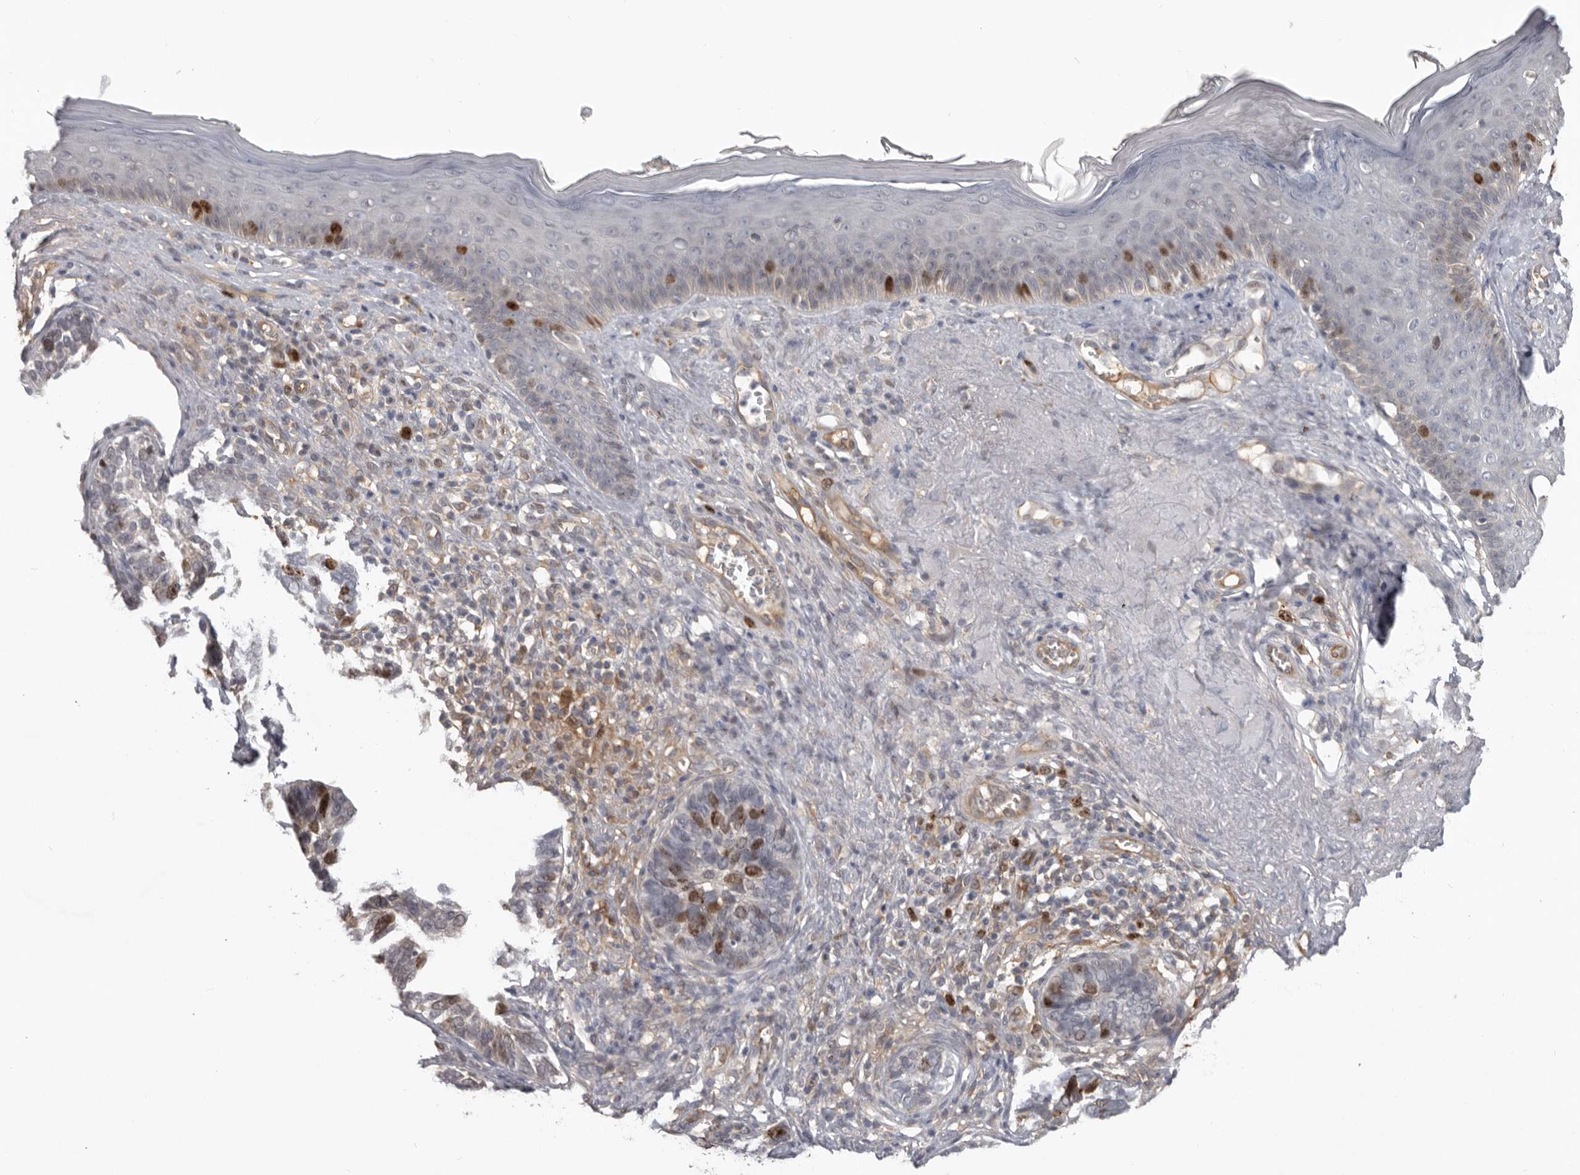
{"staining": {"intensity": "strong", "quantity": "<25%", "location": "nuclear"}, "tissue": "skin cancer", "cell_type": "Tumor cells", "image_type": "cancer", "snomed": [{"axis": "morphology", "description": "Basal cell carcinoma"}, {"axis": "topography", "description": "Skin"}], "caption": "Immunohistochemistry histopathology image of neoplastic tissue: human basal cell carcinoma (skin) stained using immunohistochemistry (IHC) reveals medium levels of strong protein expression localized specifically in the nuclear of tumor cells, appearing as a nuclear brown color.", "gene": "CDCA8", "patient": {"sex": "male", "age": 62}}